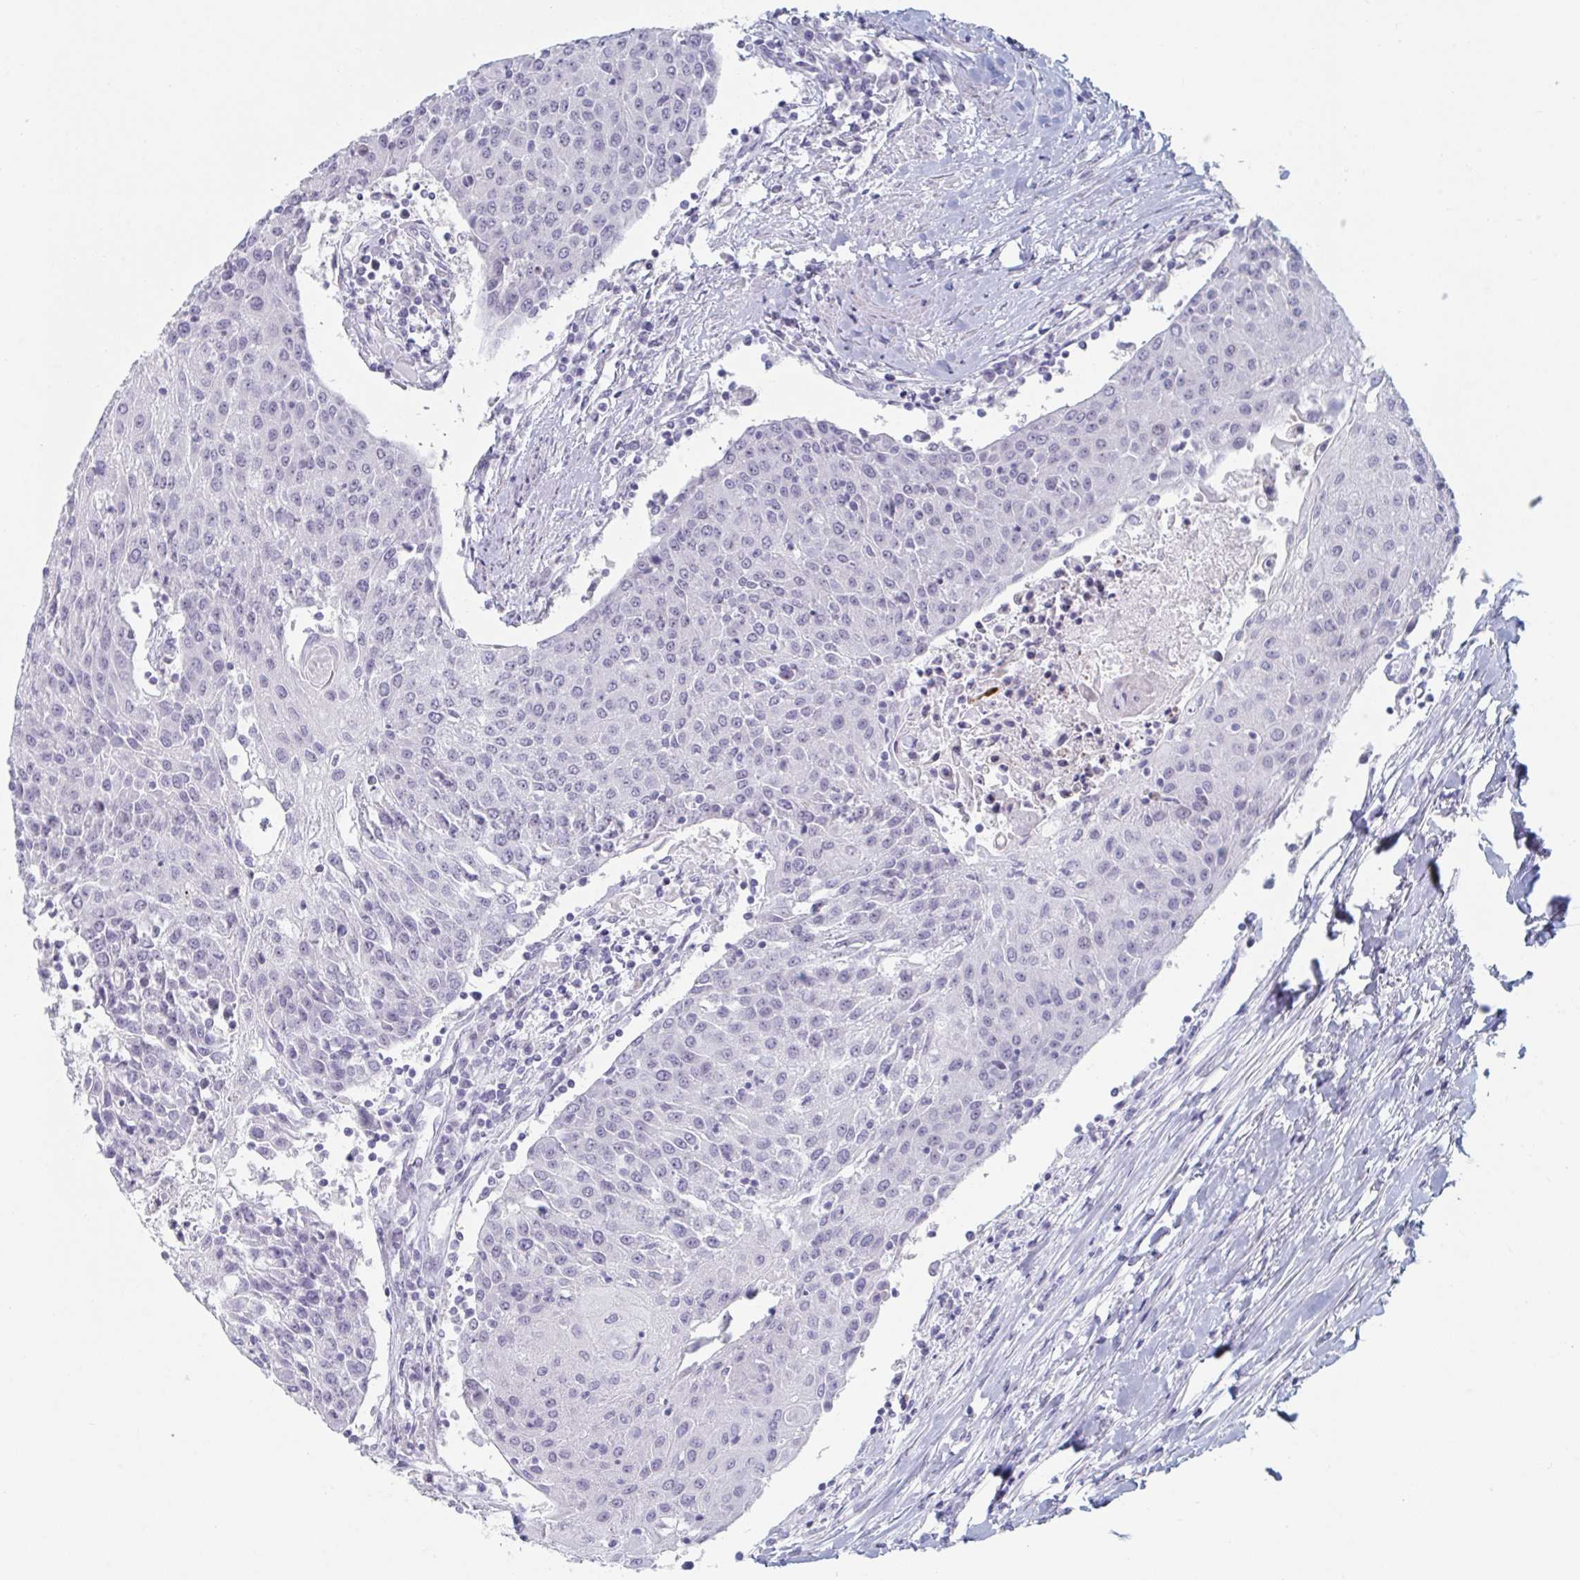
{"staining": {"intensity": "negative", "quantity": "none", "location": "none"}, "tissue": "urothelial cancer", "cell_type": "Tumor cells", "image_type": "cancer", "snomed": [{"axis": "morphology", "description": "Urothelial carcinoma, High grade"}, {"axis": "topography", "description": "Urinary bladder"}], "caption": "High power microscopy micrograph of an immunohistochemistry (IHC) image of urothelial cancer, revealing no significant positivity in tumor cells.", "gene": "NR1H2", "patient": {"sex": "female", "age": 85}}